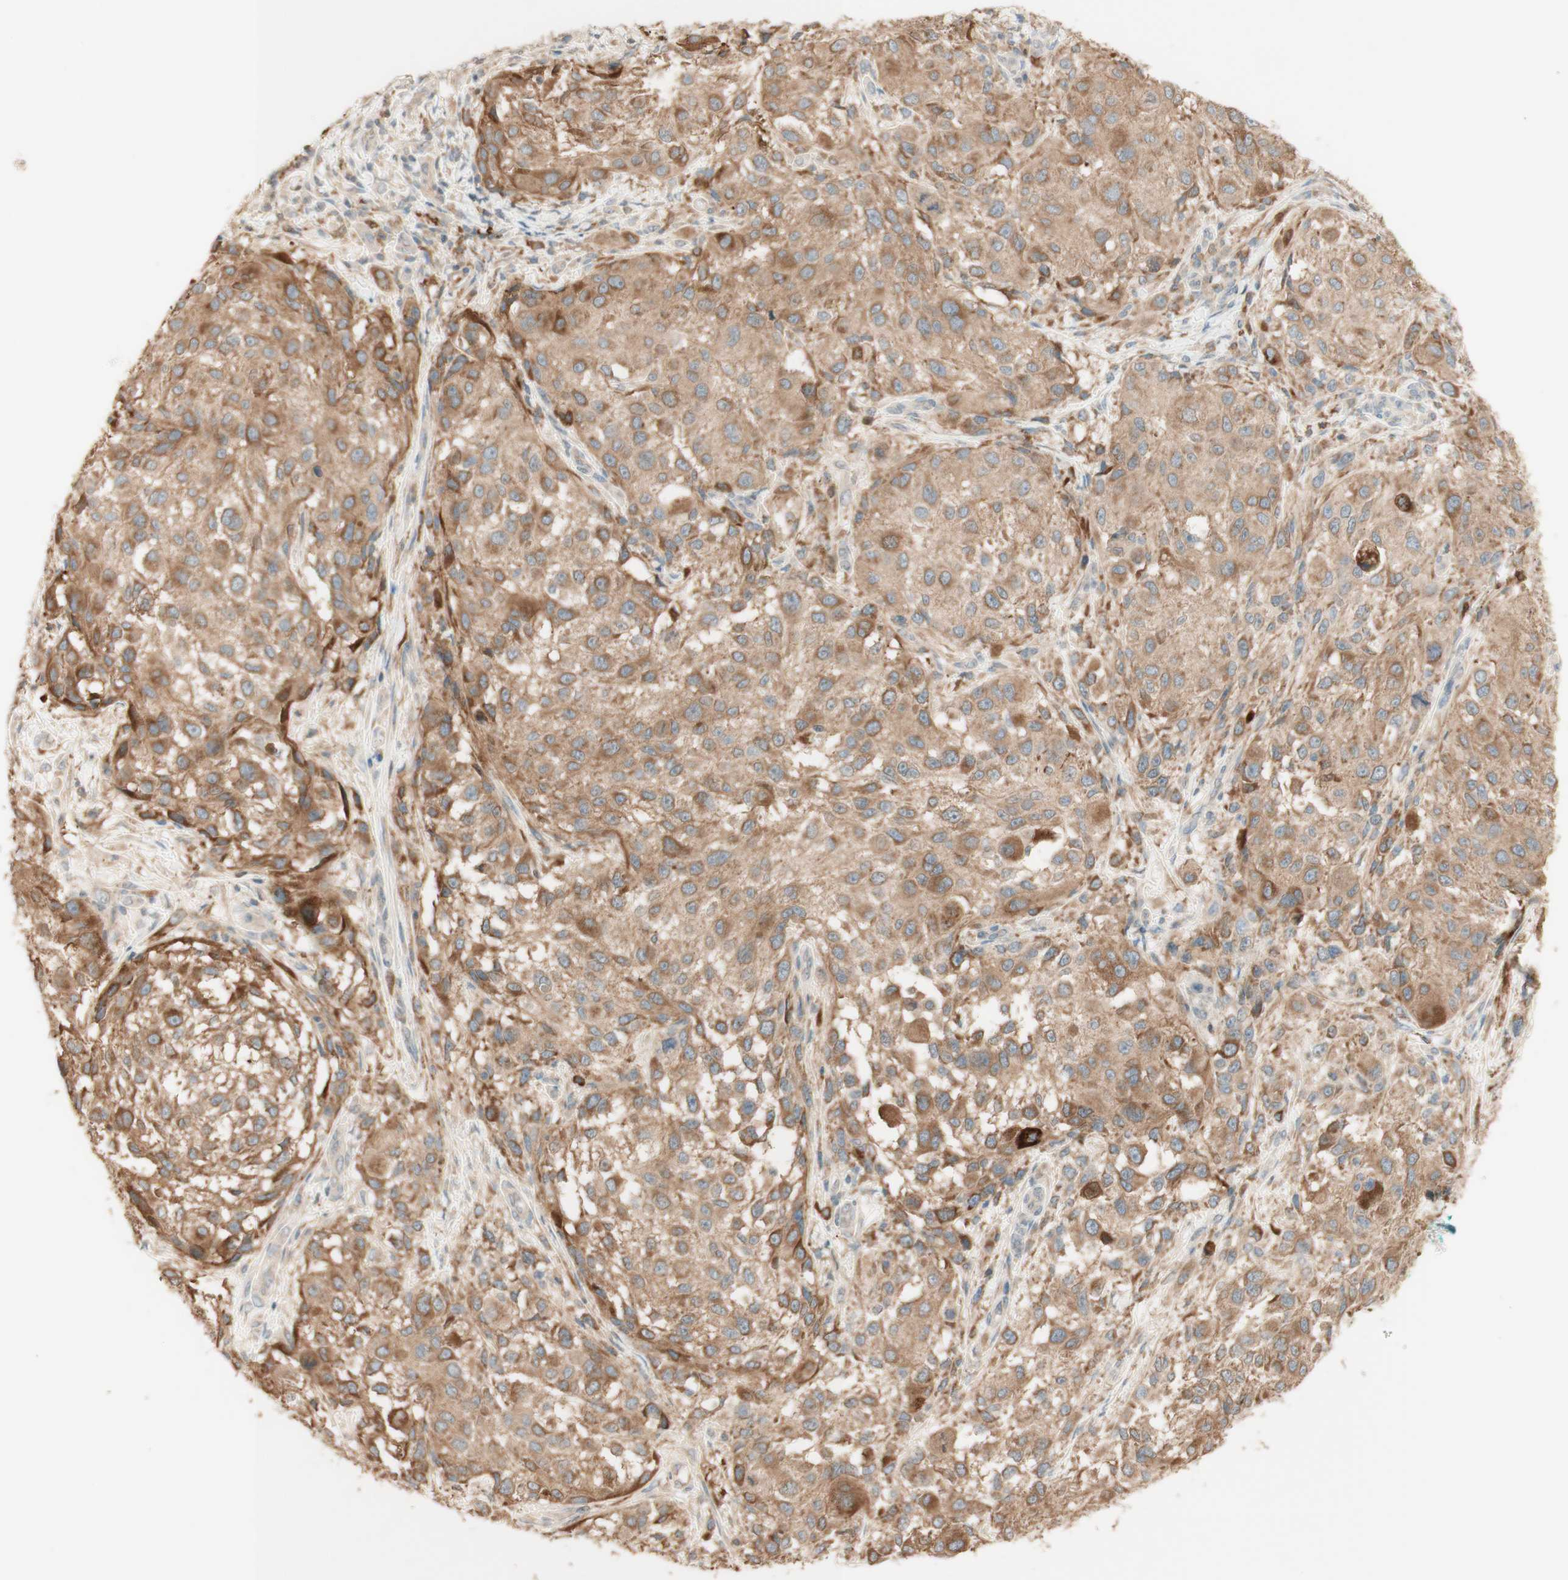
{"staining": {"intensity": "moderate", "quantity": ">75%", "location": "cytoplasmic/membranous"}, "tissue": "melanoma", "cell_type": "Tumor cells", "image_type": "cancer", "snomed": [{"axis": "morphology", "description": "Necrosis, NOS"}, {"axis": "morphology", "description": "Malignant melanoma, NOS"}, {"axis": "topography", "description": "Skin"}], "caption": "There is medium levels of moderate cytoplasmic/membranous staining in tumor cells of melanoma, as demonstrated by immunohistochemical staining (brown color).", "gene": "CLCN2", "patient": {"sex": "female", "age": 87}}